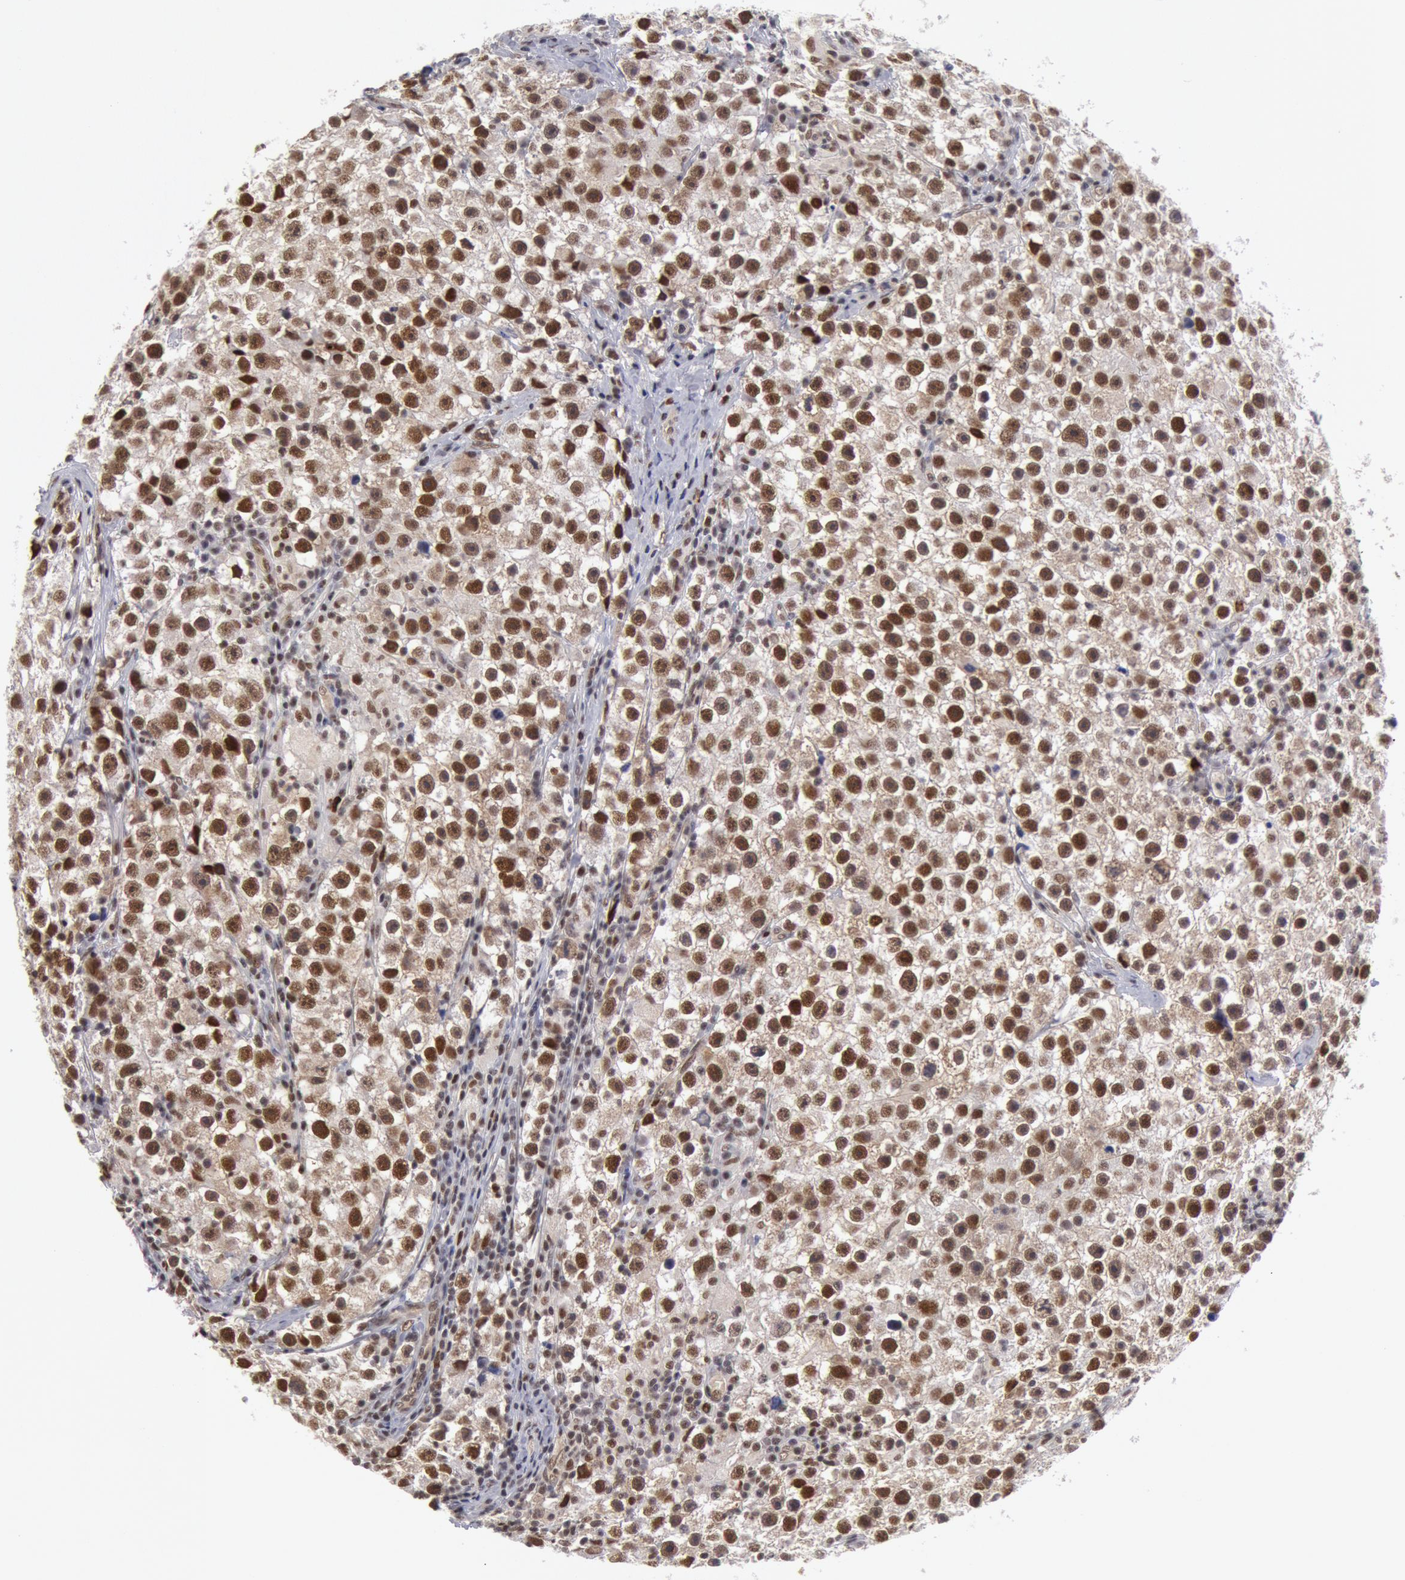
{"staining": {"intensity": "moderate", "quantity": ">75%", "location": "nuclear"}, "tissue": "testis cancer", "cell_type": "Tumor cells", "image_type": "cancer", "snomed": [{"axis": "morphology", "description": "Seminoma, NOS"}, {"axis": "topography", "description": "Testis"}], "caption": "The histopathology image exhibits a brown stain indicating the presence of a protein in the nuclear of tumor cells in testis seminoma.", "gene": "PPP4R3B", "patient": {"sex": "male", "age": 35}}